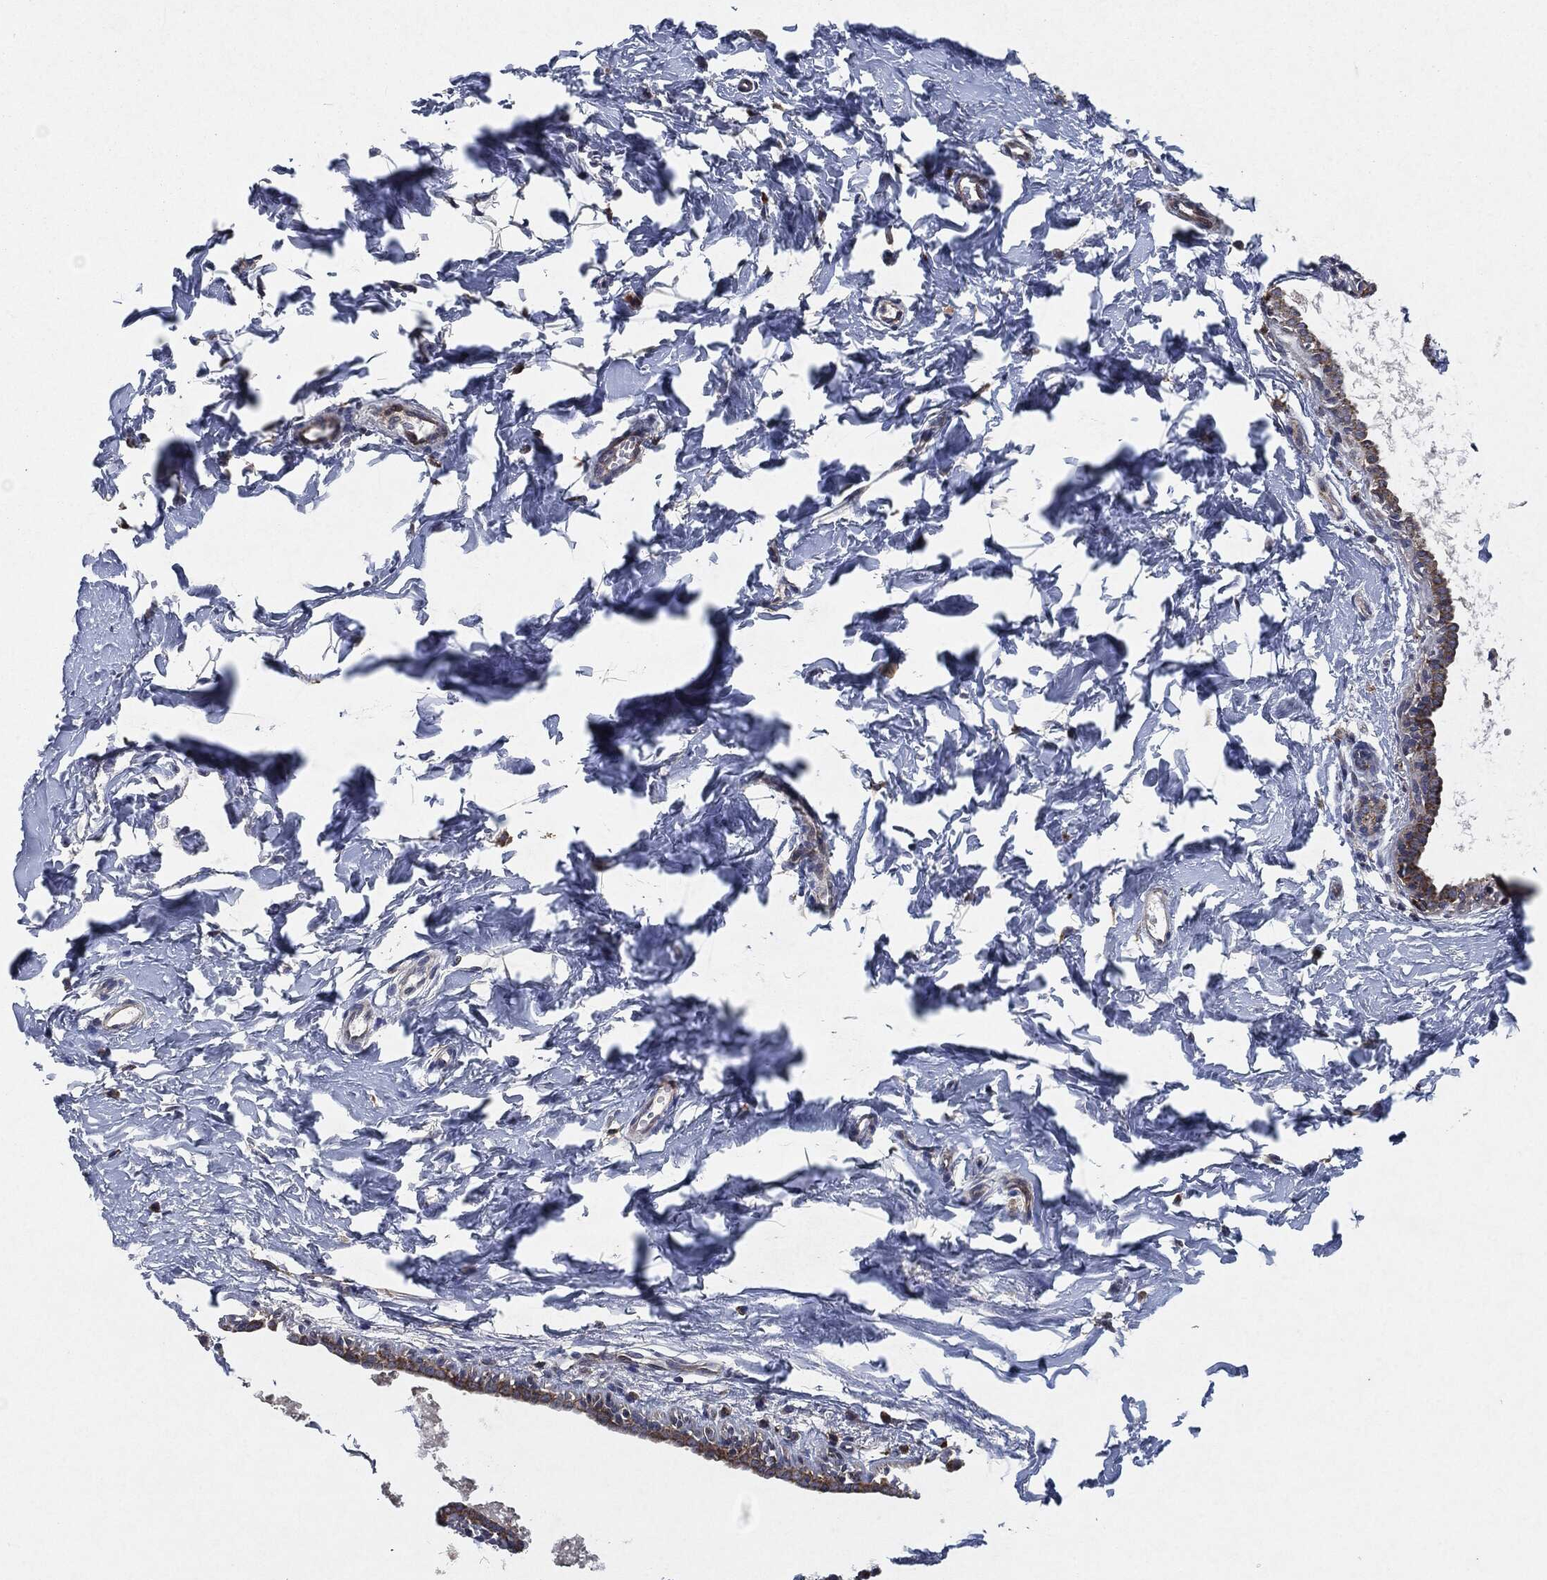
{"staining": {"intensity": "negative", "quantity": "none", "location": "none"}, "tissue": "breast", "cell_type": "Adipocytes", "image_type": "normal", "snomed": [{"axis": "morphology", "description": "Normal tissue, NOS"}, {"axis": "topography", "description": "Breast"}], "caption": "Protein analysis of benign breast reveals no significant staining in adipocytes.", "gene": "SLC31A2", "patient": {"sex": "female", "age": 37}}